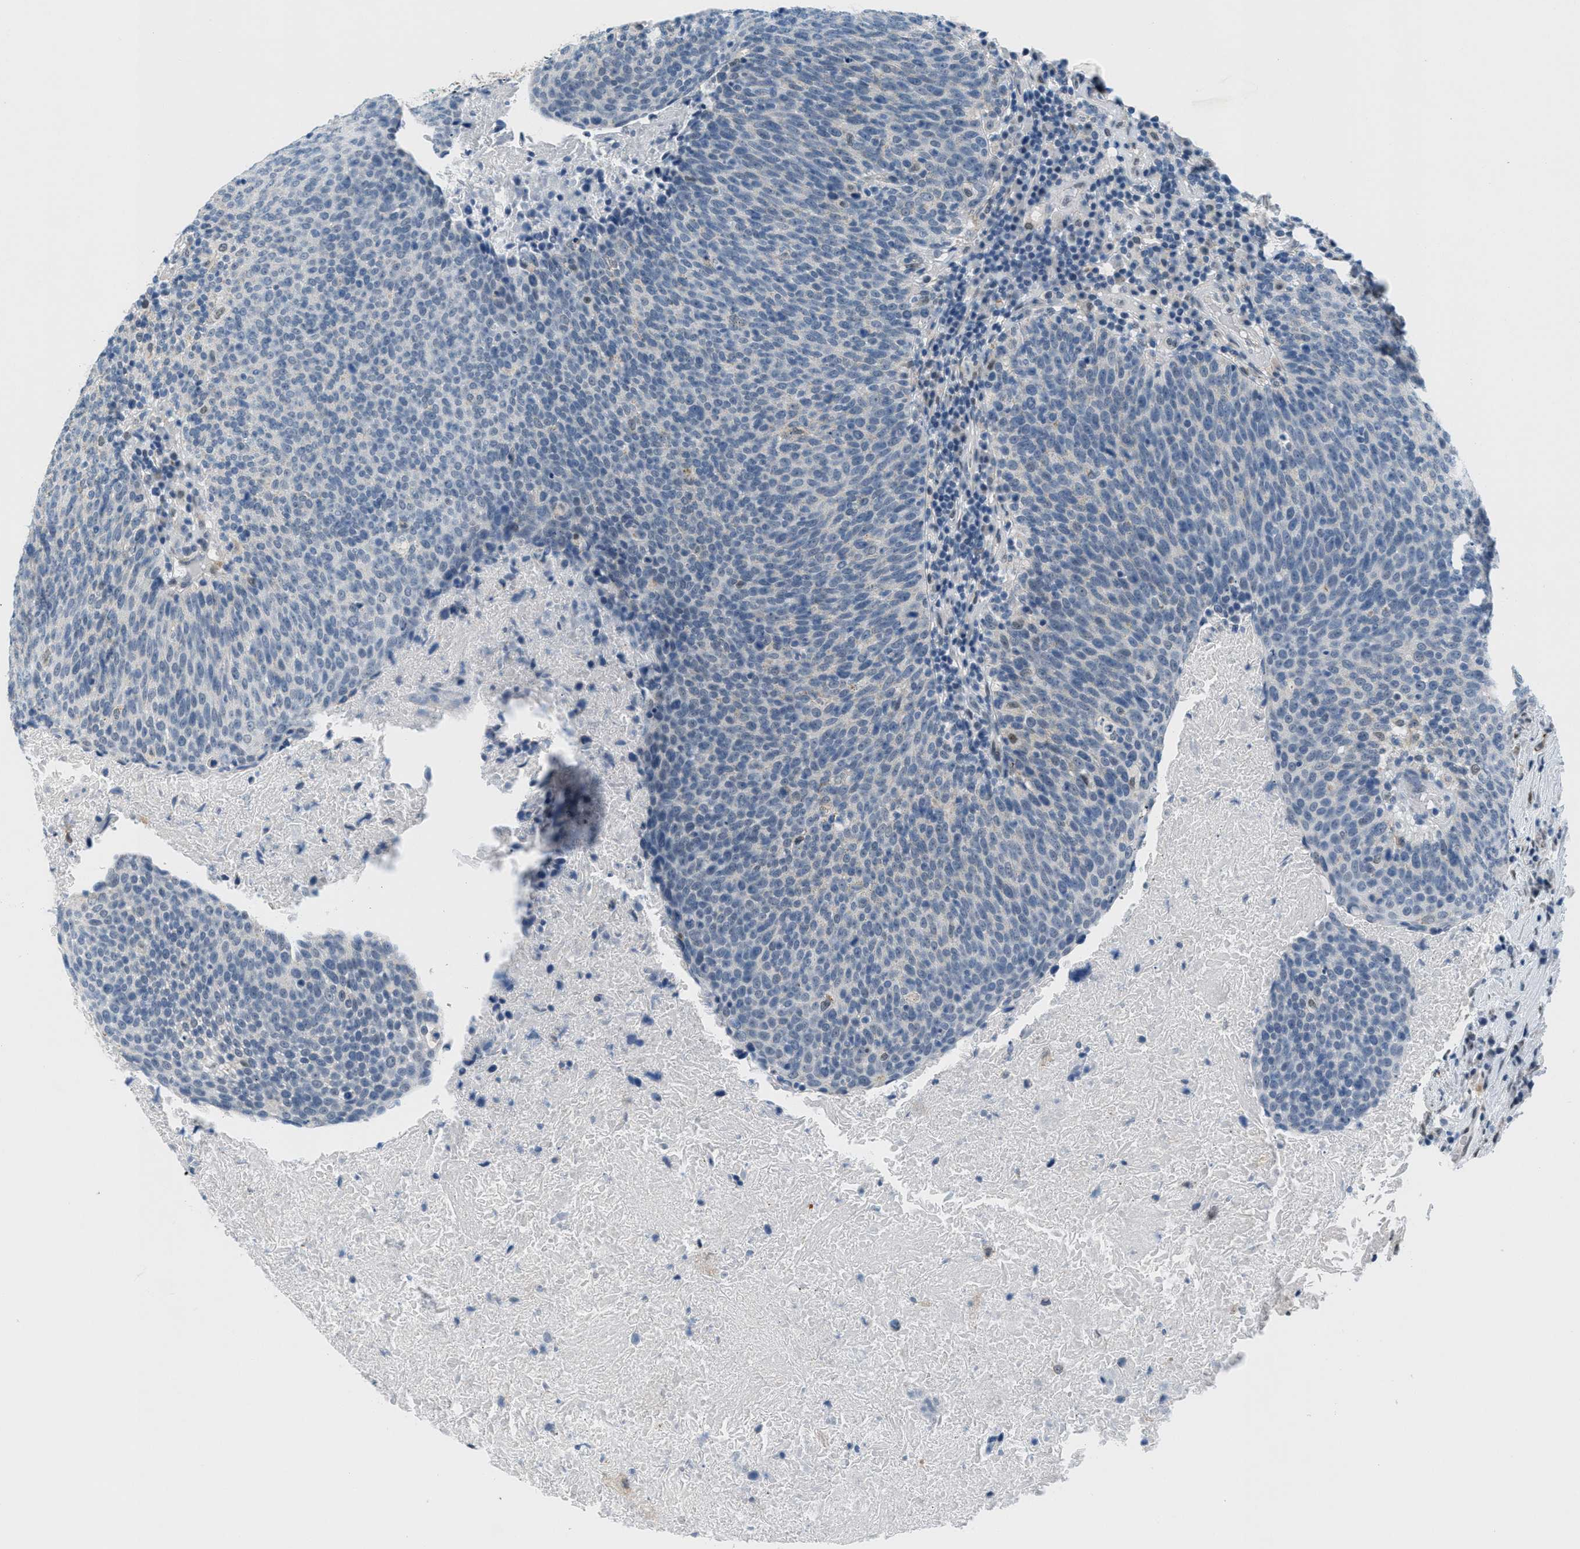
{"staining": {"intensity": "negative", "quantity": "none", "location": "none"}, "tissue": "head and neck cancer", "cell_type": "Tumor cells", "image_type": "cancer", "snomed": [{"axis": "morphology", "description": "Squamous cell carcinoma, NOS"}, {"axis": "morphology", "description": "Squamous cell carcinoma, metastatic, NOS"}, {"axis": "topography", "description": "Lymph node"}, {"axis": "topography", "description": "Head-Neck"}], "caption": "A histopathology image of human head and neck cancer is negative for staining in tumor cells.", "gene": "HS3ST2", "patient": {"sex": "male", "age": 62}}